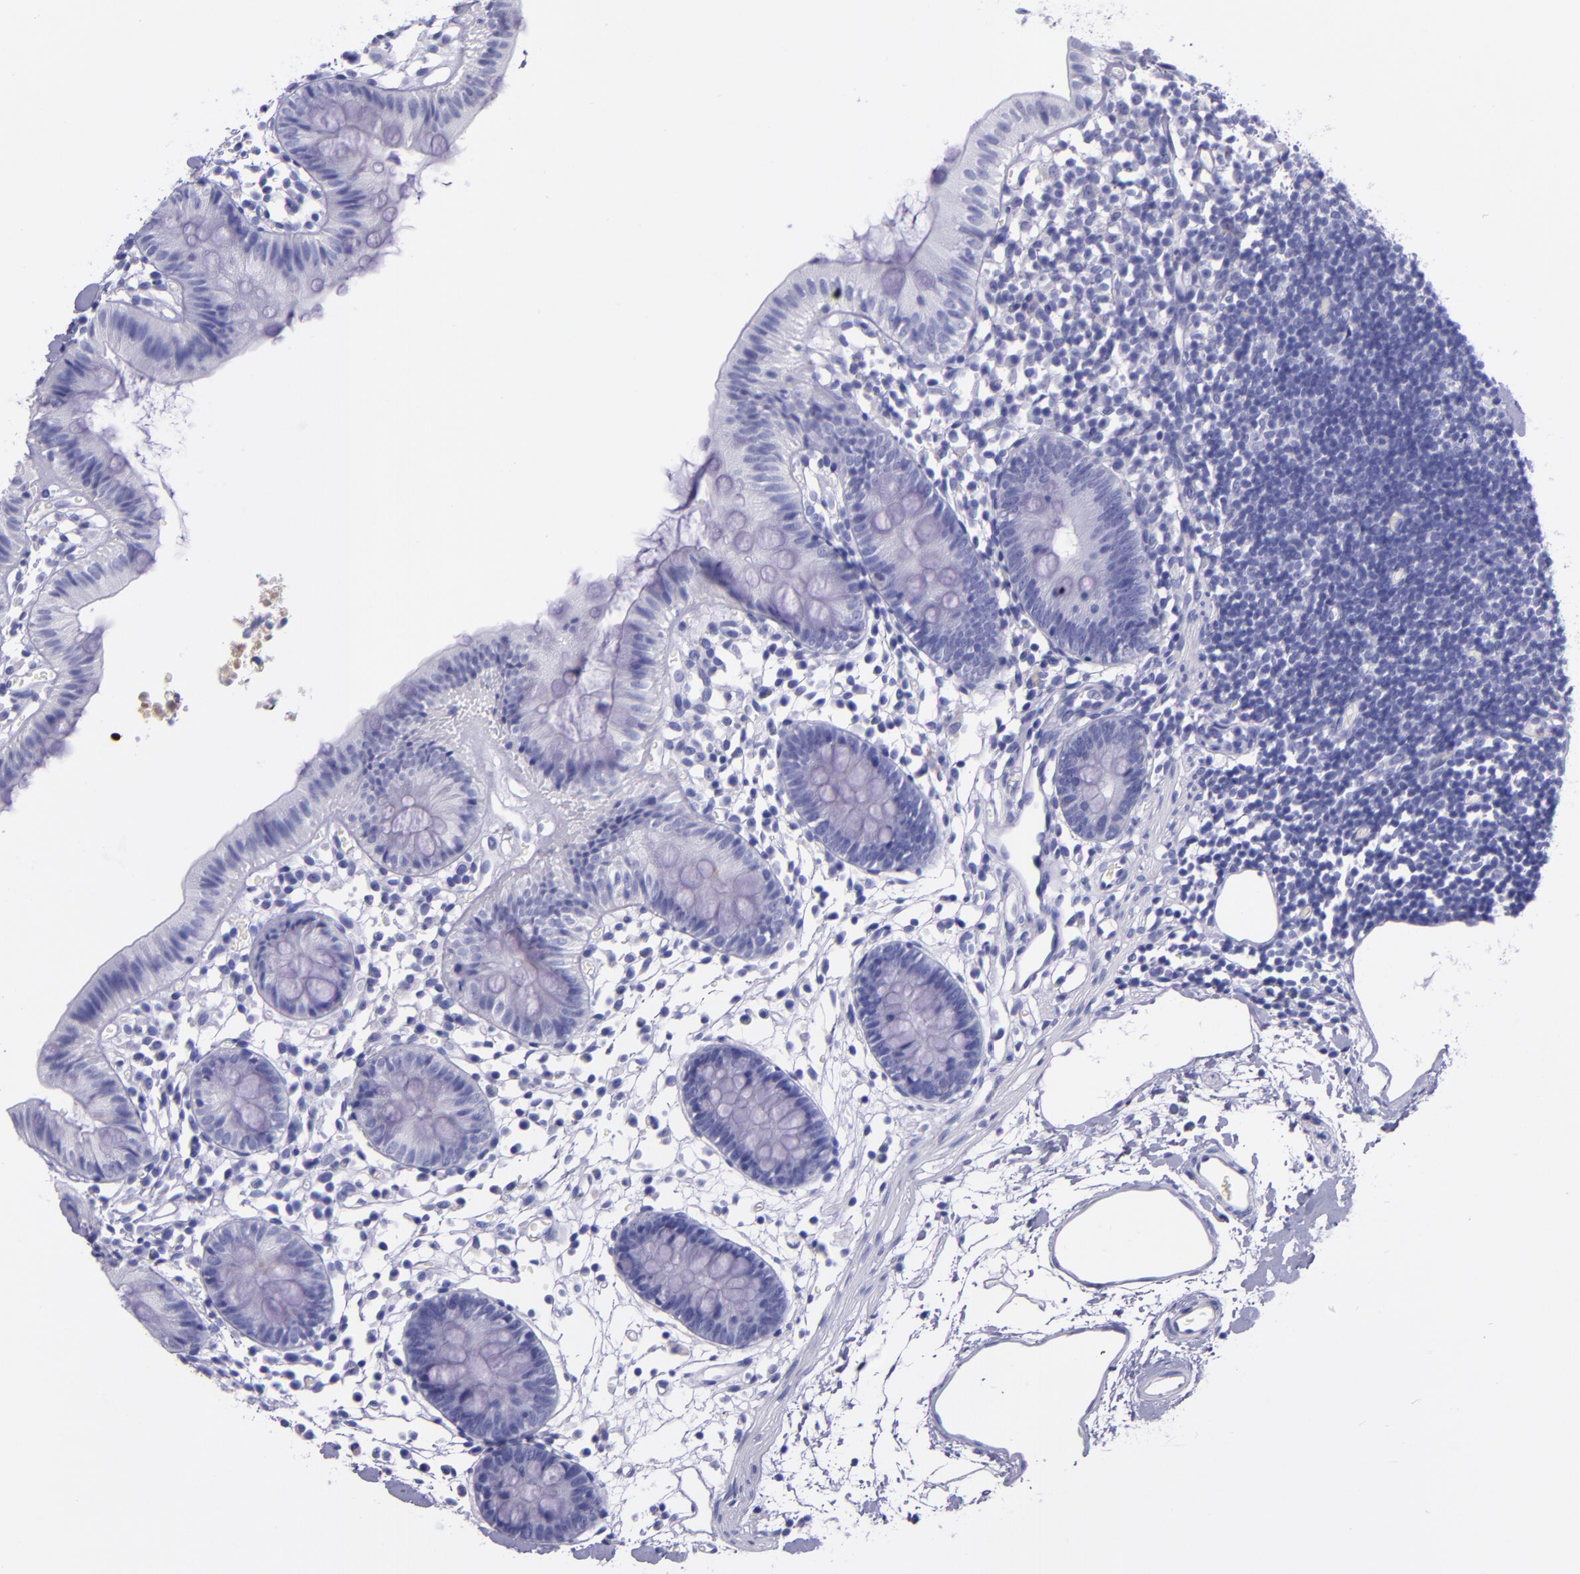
{"staining": {"intensity": "negative", "quantity": "none", "location": "none"}, "tissue": "colon", "cell_type": "Endothelial cells", "image_type": "normal", "snomed": [{"axis": "morphology", "description": "Normal tissue, NOS"}, {"axis": "topography", "description": "Colon"}], "caption": "Immunohistochemistry (IHC) of normal human colon reveals no expression in endothelial cells.", "gene": "SLPI", "patient": {"sex": "male", "age": 14}}